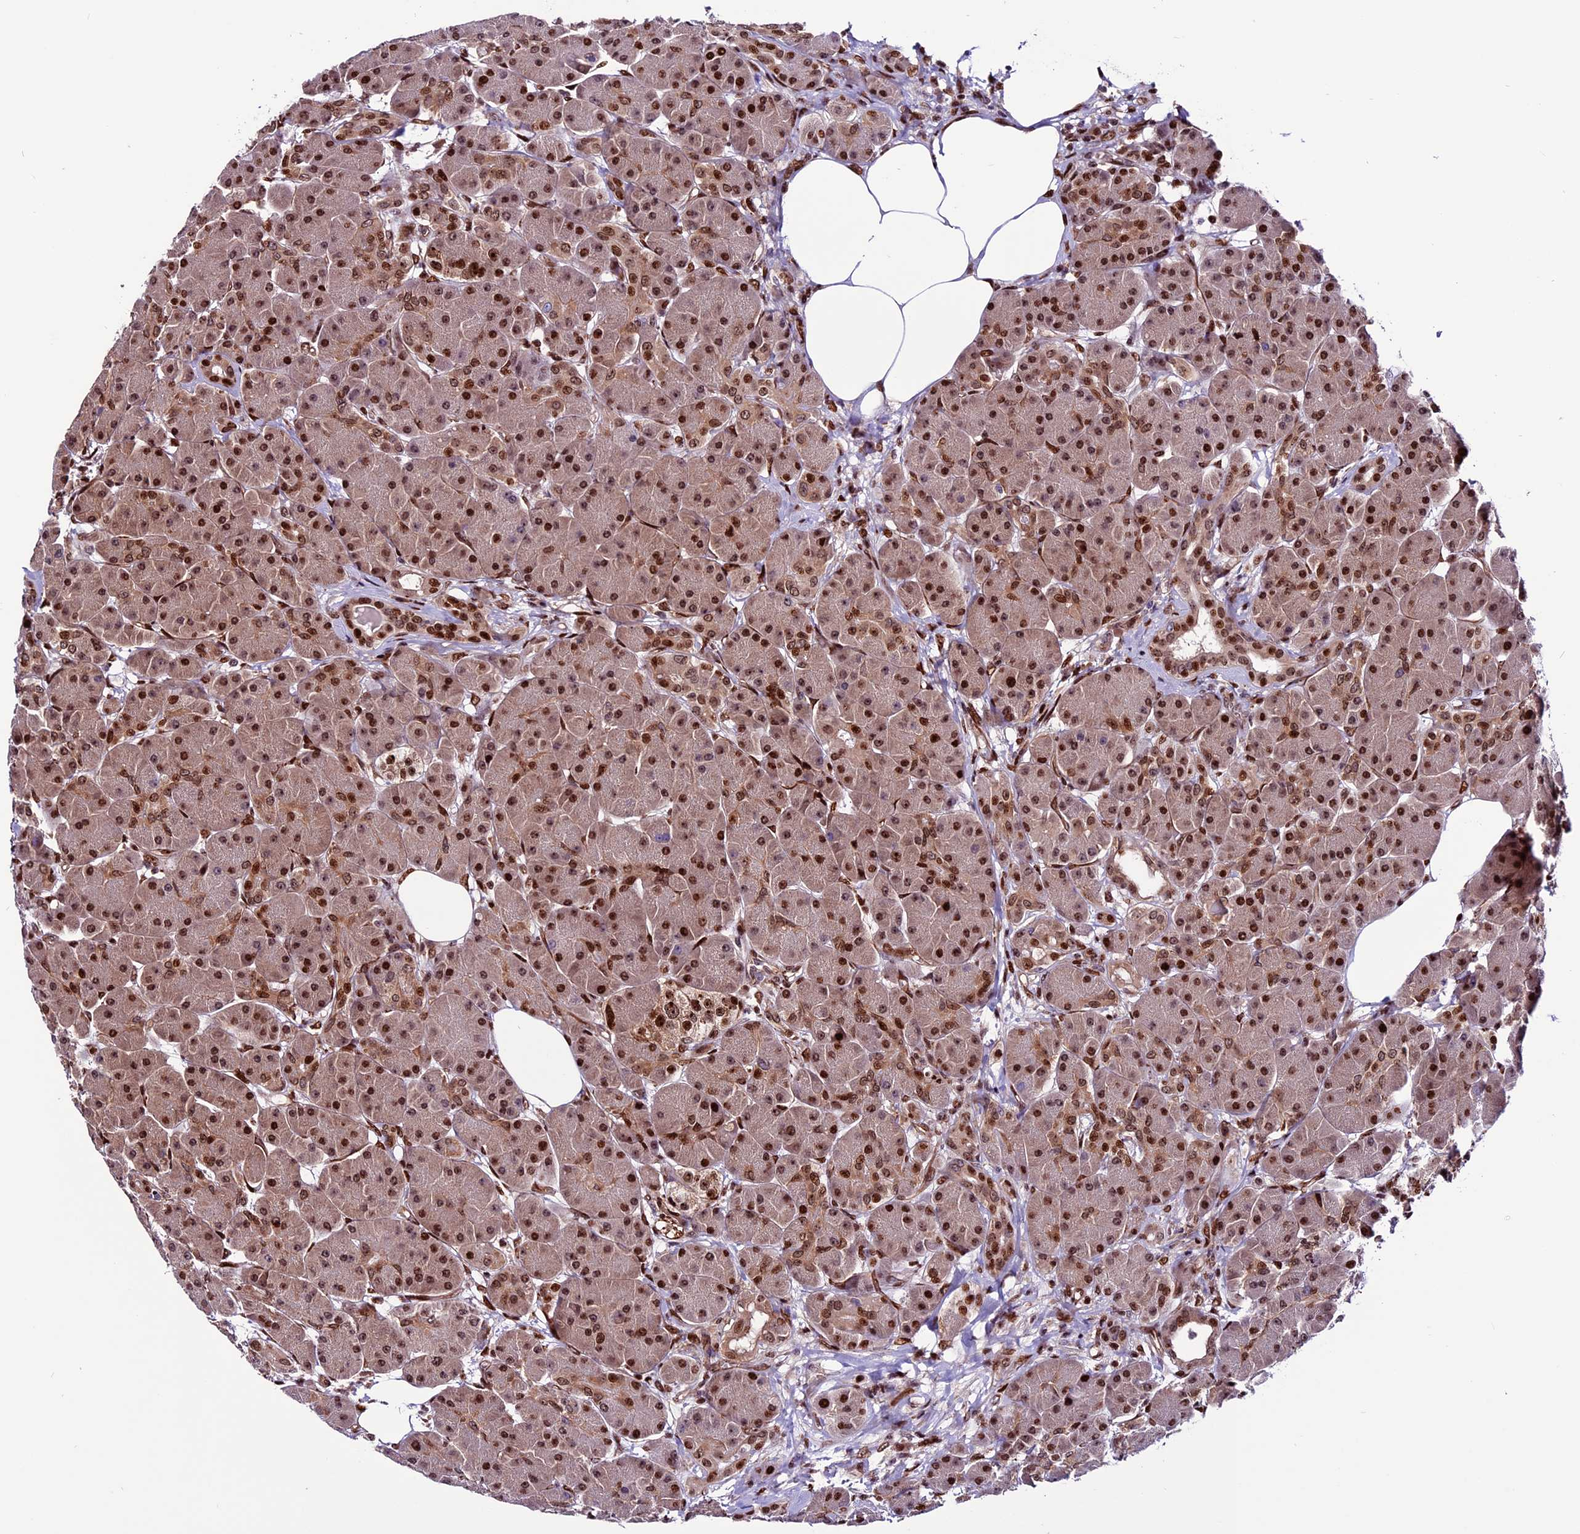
{"staining": {"intensity": "strong", "quantity": ">75%", "location": "cytoplasmic/membranous,nuclear"}, "tissue": "pancreas", "cell_type": "Exocrine glandular cells", "image_type": "normal", "snomed": [{"axis": "morphology", "description": "Normal tissue, NOS"}, {"axis": "topography", "description": "Pancreas"}], "caption": "Pancreas stained with immunohistochemistry exhibits strong cytoplasmic/membranous,nuclear expression in approximately >75% of exocrine glandular cells.", "gene": "RINL", "patient": {"sex": "male", "age": 63}}